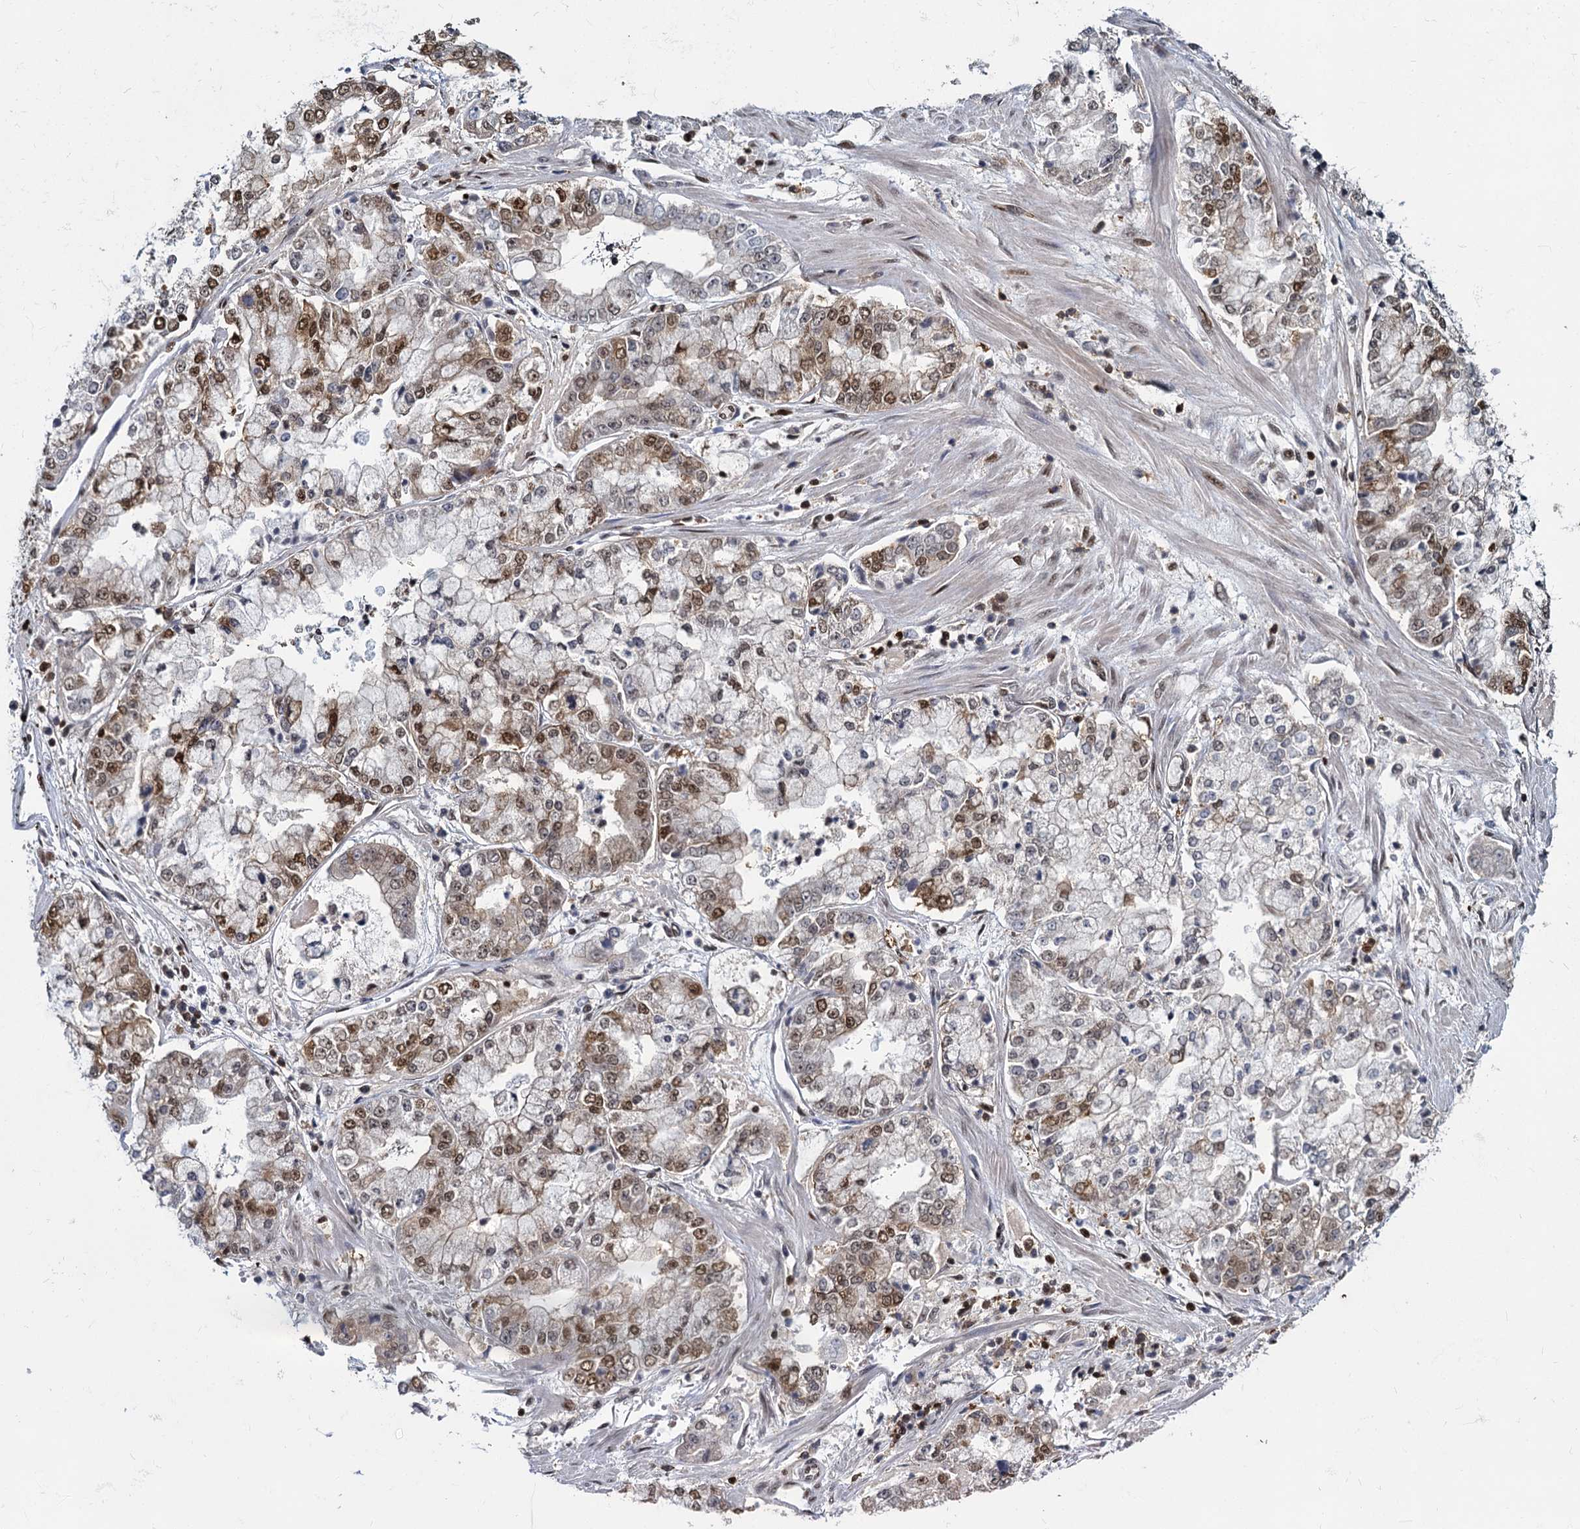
{"staining": {"intensity": "moderate", "quantity": "25%-75%", "location": "nuclear"}, "tissue": "stomach cancer", "cell_type": "Tumor cells", "image_type": "cancer", "snomed": [{"axis": "morphology", "description": "Adenocarcinoma, NOS"}, {"axis": "topography", "description": "Stomach"}], "caption": "Stomach adenocarcinoma stained with IHC reveals moderate nuclear expression in about 25%-75% of tumor cells.", "gene": "DCPS", "patient": {"sex": "male", "age": 76}}